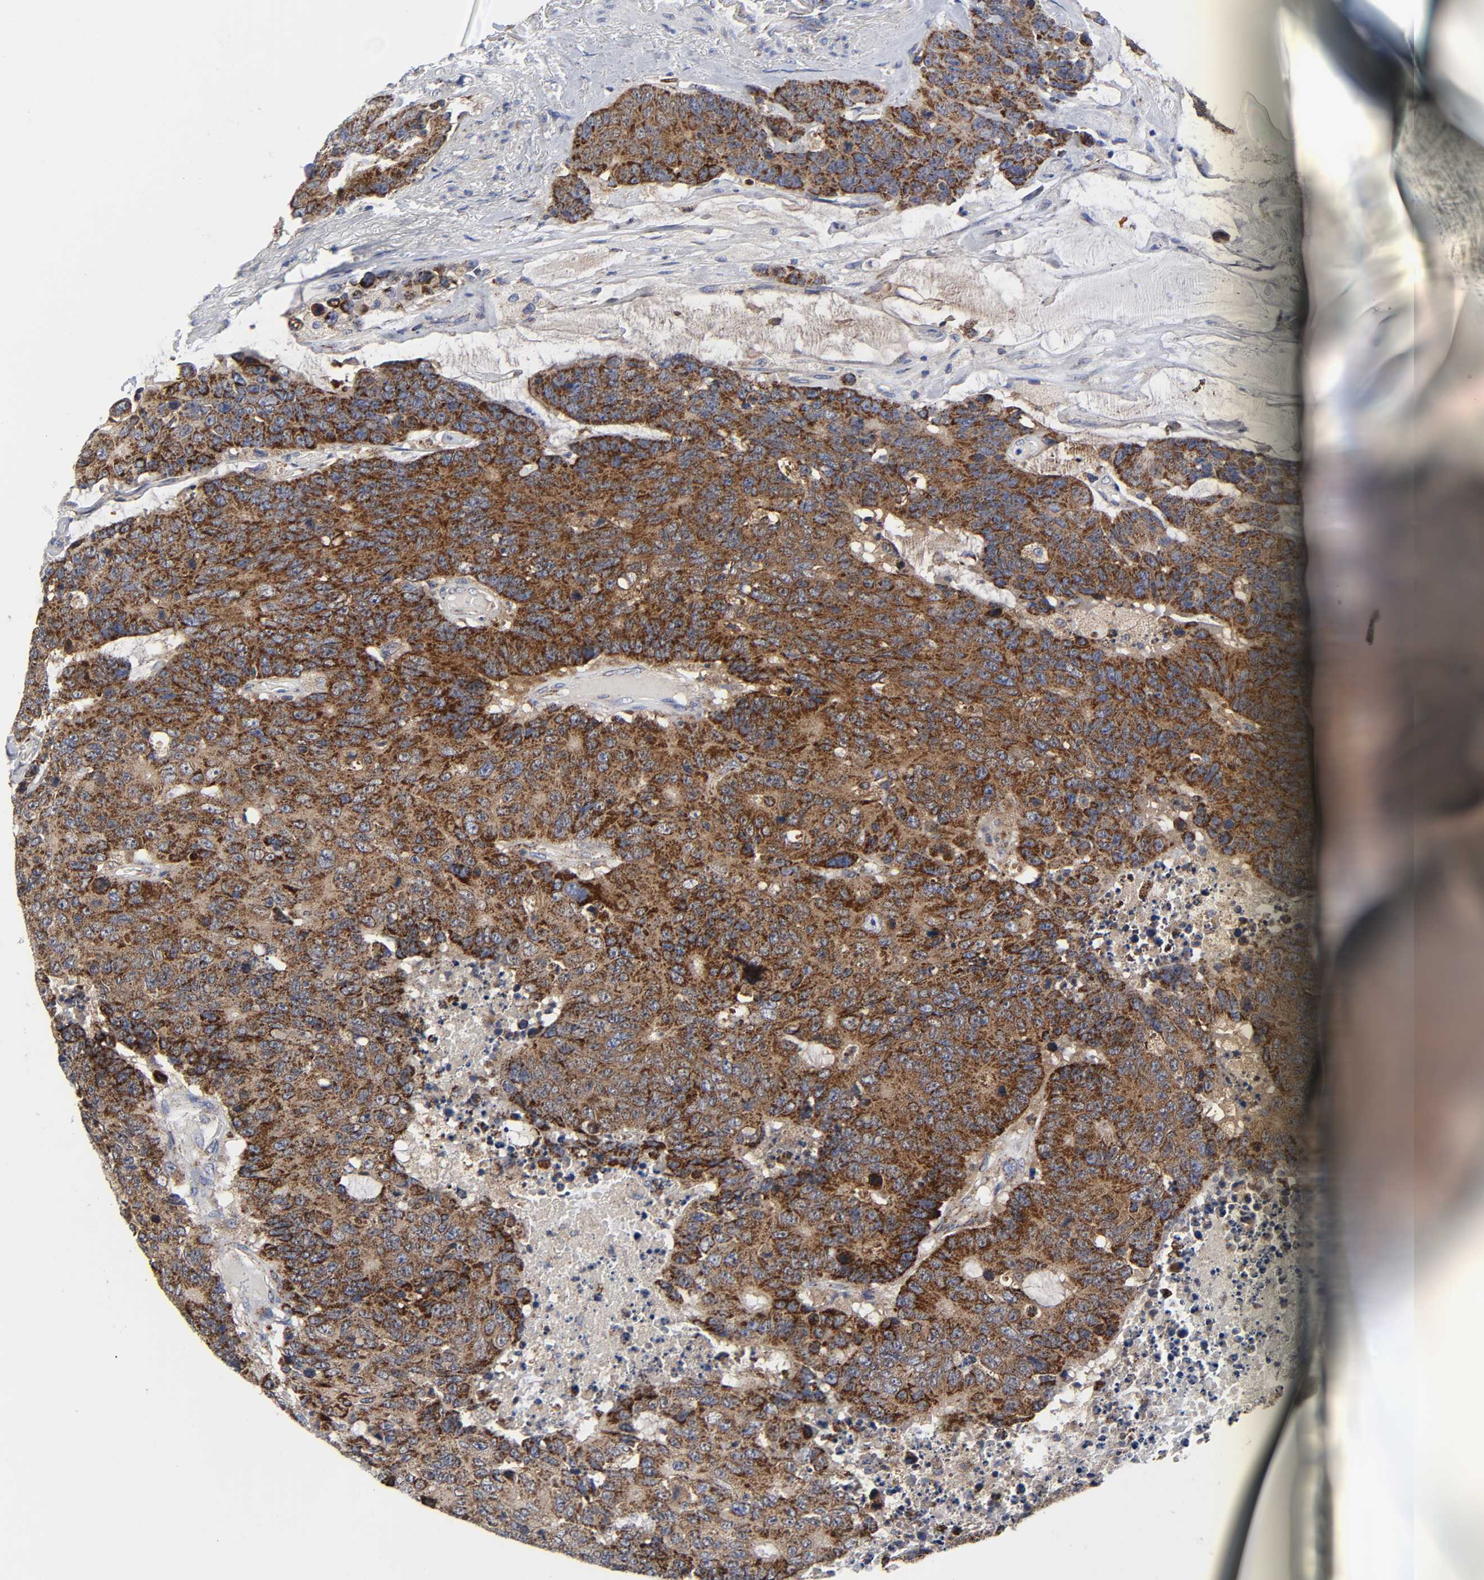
{"staining": {"intensity": "strong", "quantity": ">75%", "location": "cytoplasmic/membranous"}, "tissue": "colorectal cancer", "cell_type": "Tumor cells", "image_type": "cancer", "snomed": [{"axis": "morphology", "description": "Adenocarcinoma, NOS"}, {"axis": "topography", "description": "Colon"}], "caption": "Strong cytoplasmic/membranous expression for a protein is seen in about >75% of tumor cells of colorectal cancer using immunohistochemistry.", "gene": "AOPEP", "patient": {"sex": "female", "age": 86}}